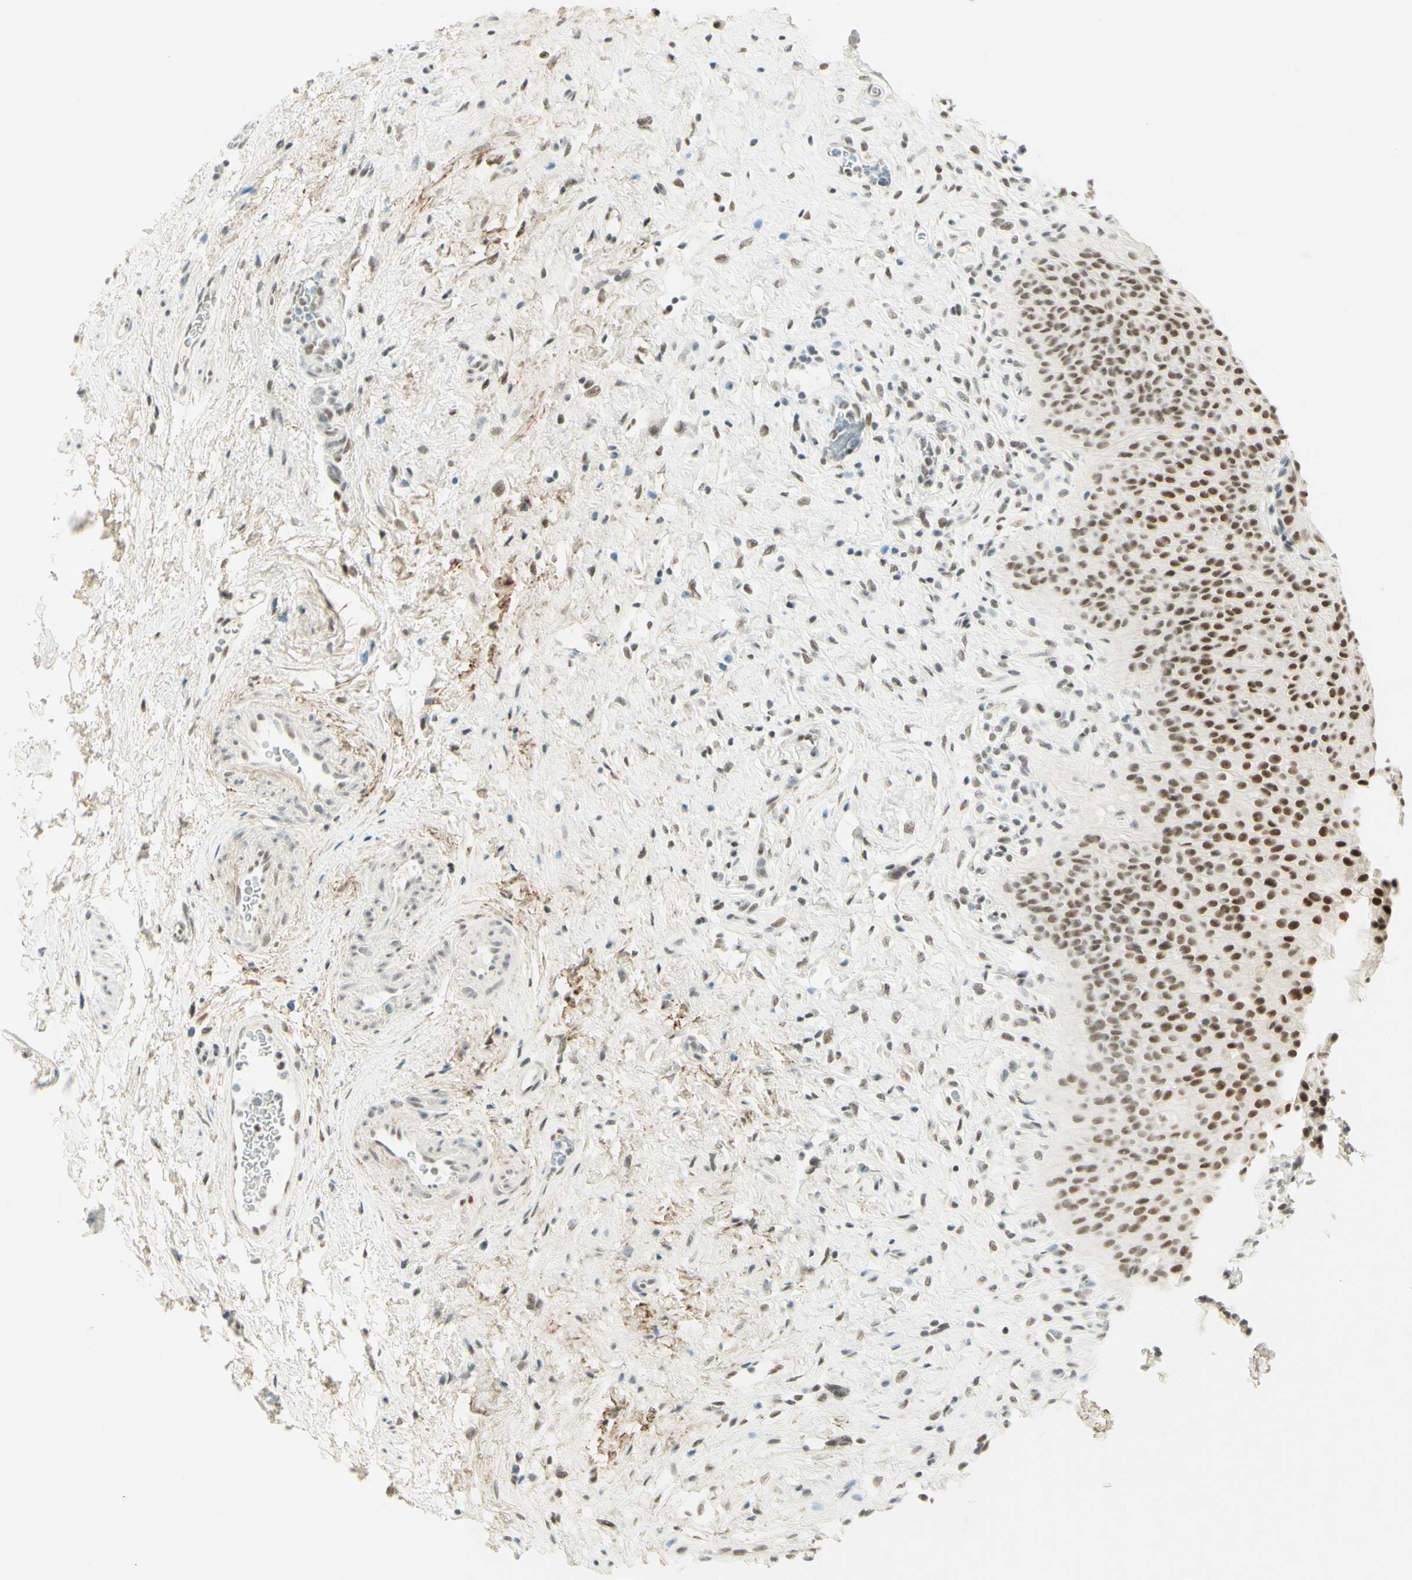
{"staining": {"intensity": "strong", "quantity": "25%-75%", "location": "nuclear"}, "tissue": "urinary bladder", "cell_type": "Urothelial cells", "image_type": "normal", "snomed": [{"axis": "morphology", "description": "Normal tissue, NOS"}, {"axis": "morphology", "description": "Urothelial carcinoma, High grade"}, {"axis": "topography", "description": "Urinary bladder"}], "caption": "Human urinary bladder stained with a brown dye shows strong nuclear positive positivity in about 25%-75% of urothelial cells.", "gene": "PMS2", "patient": {"sex": "male", "age": 46}}